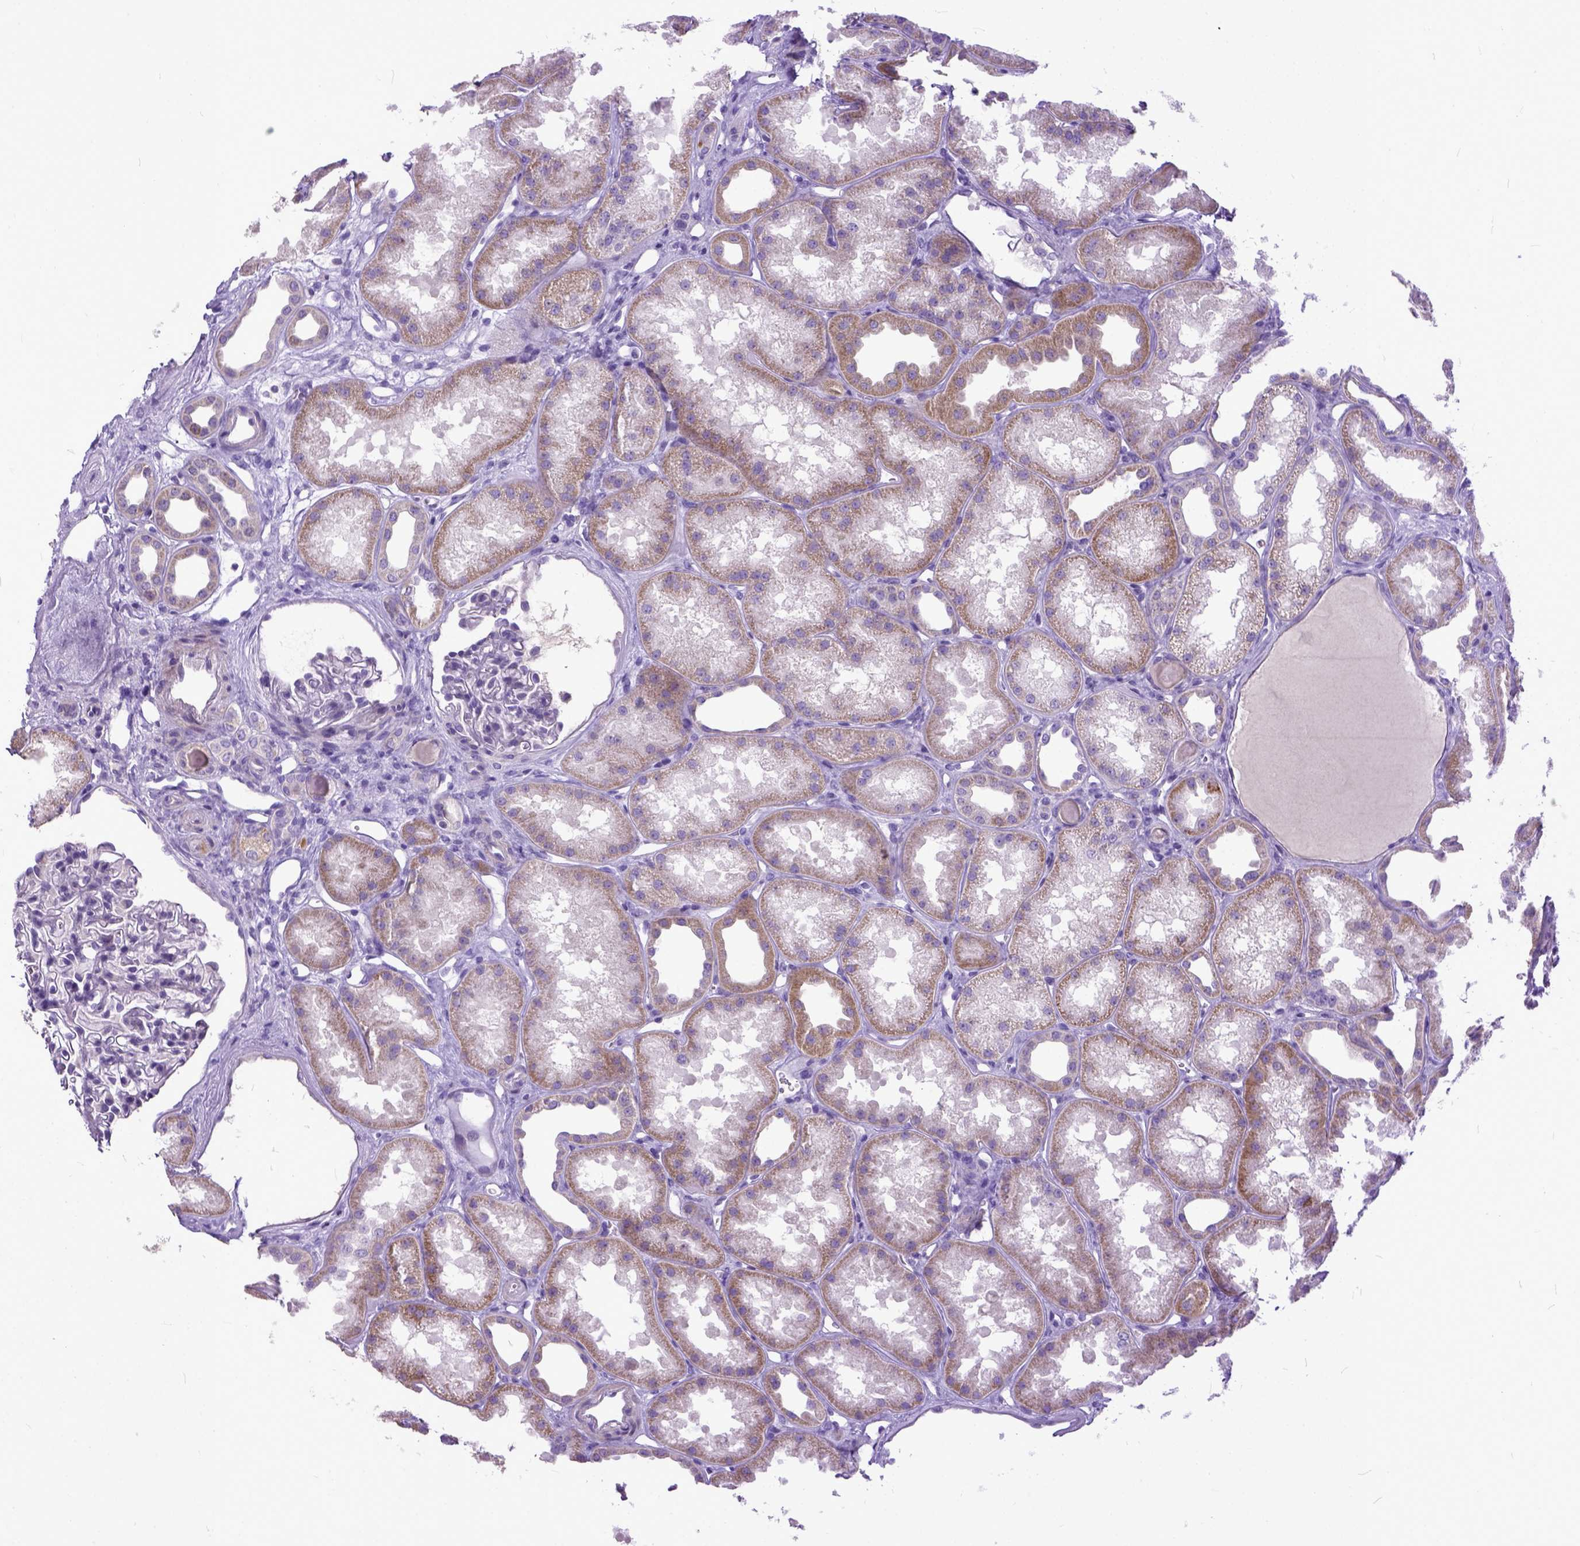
{"staining": {"intensity": "negative", "quantity": "none", "location": "none"}, "tissue": "kidney", "cell_type": "Cells in glomeruli", "image_type": "normal", "snomed": [{"axis": "morphology", "description": "Normal tissue, NOS"}, {"axis": "topography", "description": "Kidney"}], "caption": "Human kidney stained for a protein using IHC reveals no positivity in cells in glomeruli.", "gene": "PLK5", "patient": {"sex": "male", "age": 61}}